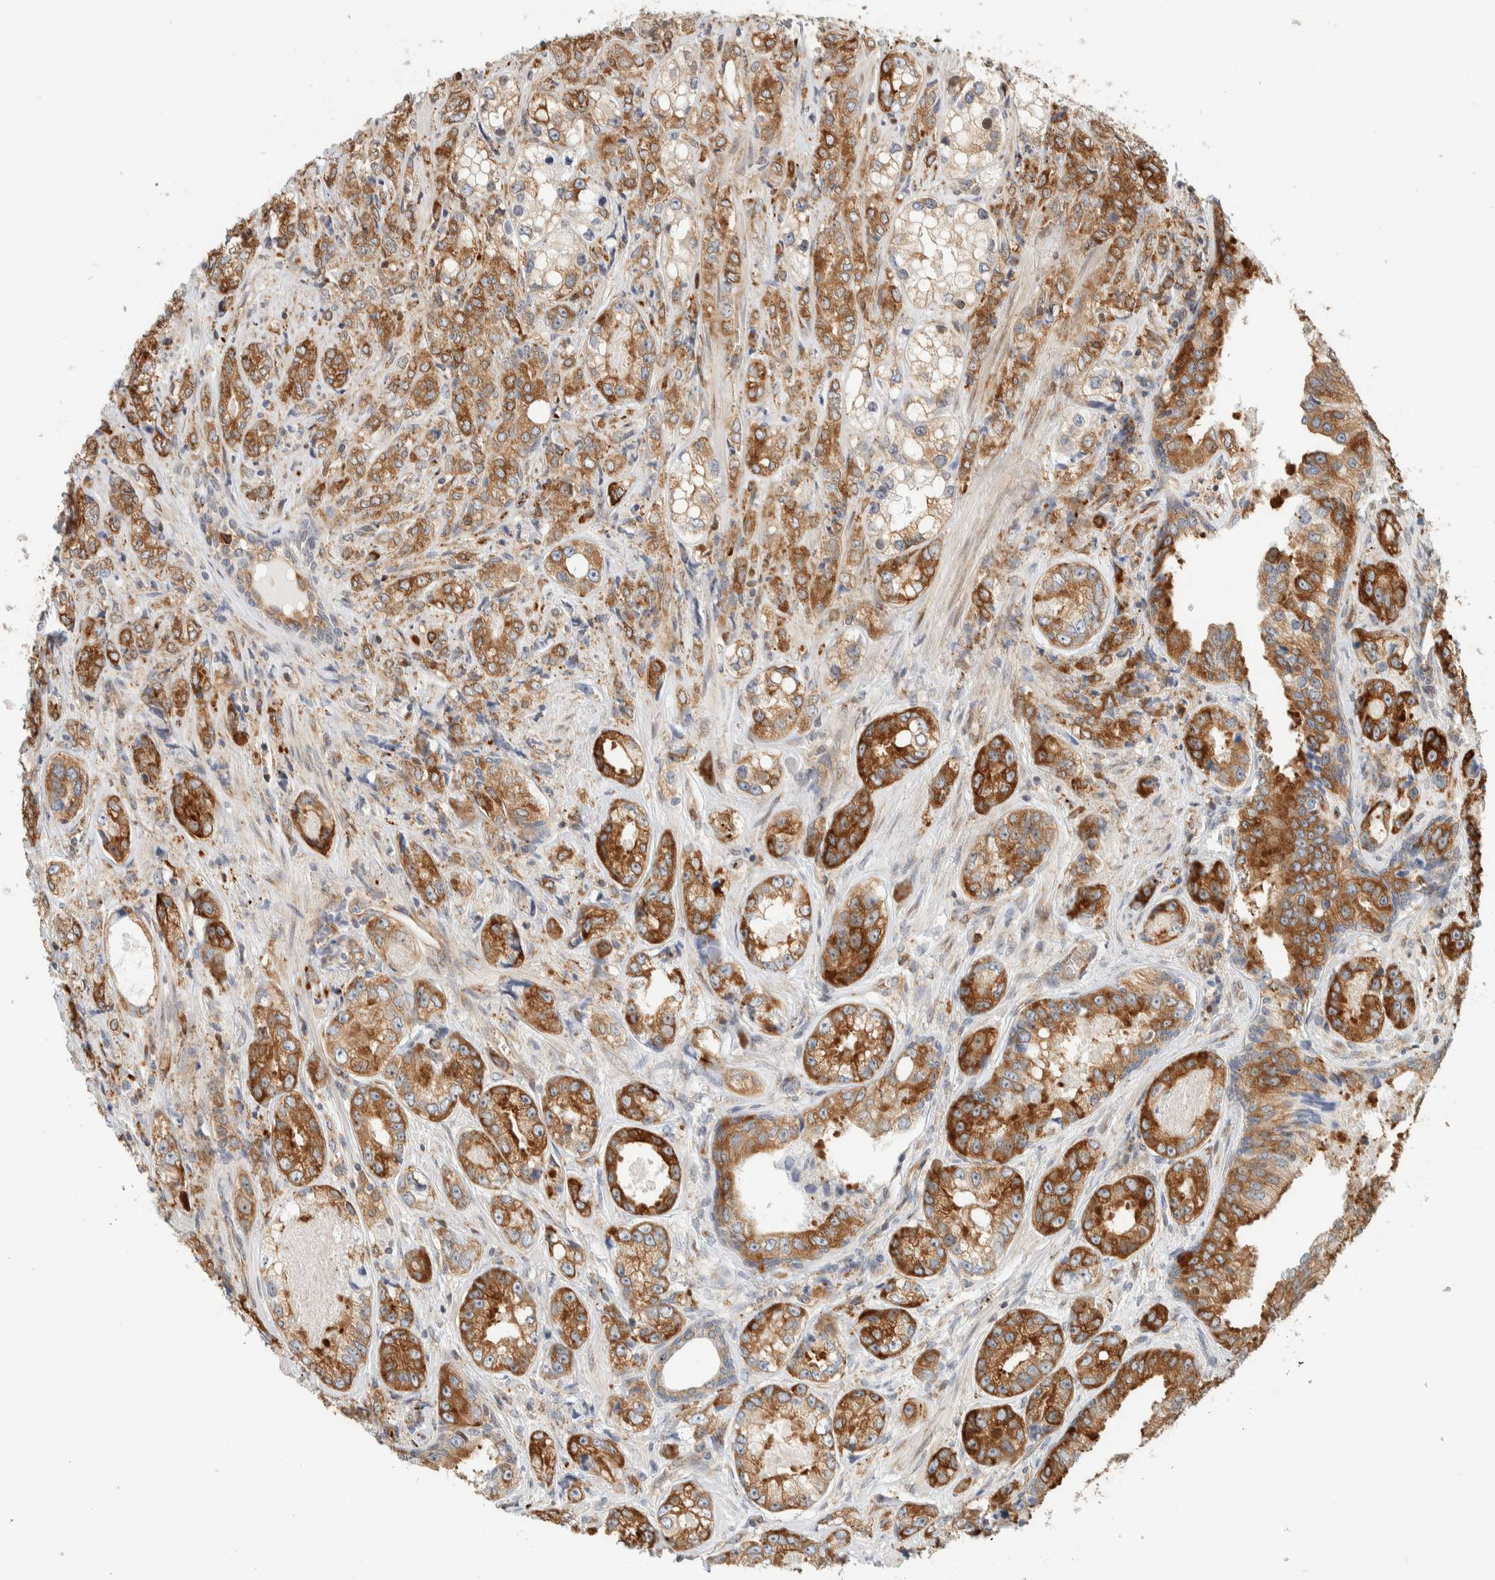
{"staining": {"intensity": "strong", "quantity": ">75%", "location": "cytoplasmic/membranous"}, "tissue": "prostate cancer", "cell_type": "Tumor cells", "image_type": "cancer", "snomed": [{"axis": "morphology", "description": "Adenocarcinoma, High grade"}, {"axis": "topography", "description": "Prostate"}], "caption": "Immunohistochemical staining of prostate cancer (high-grade adenocarcinoma) shows strong cytoplasmic/membranous protein expression in approximately >75% of tumor cells.", "gene": "LLGL2", "patient": {"sex": "male", "age": 61}}